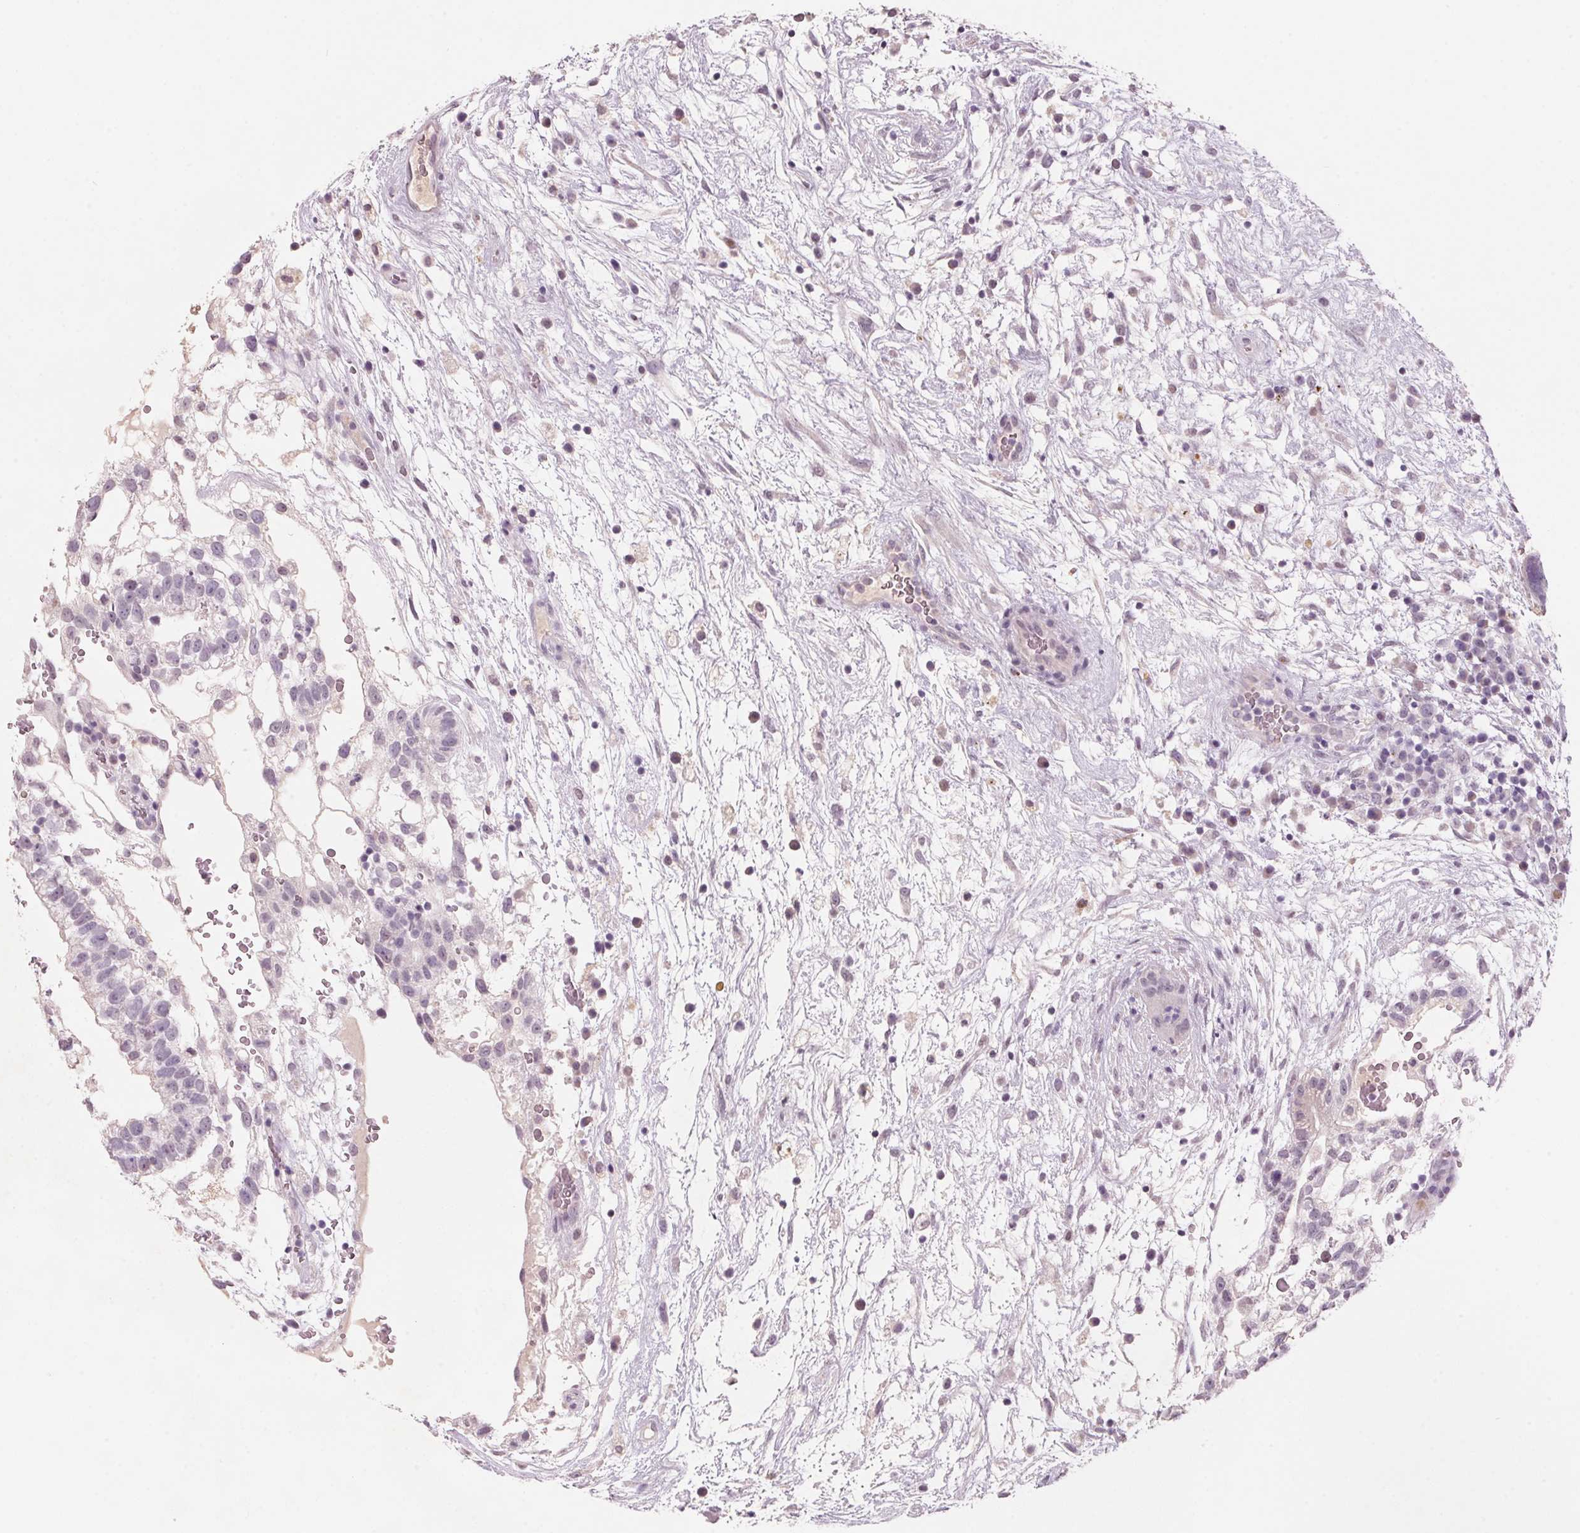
{"staining": {"intensity": "negative", "quantity": "none", "location": "none"}, "tissue": "testis cancer", "cell_type": "Tumor cells", "image_type": "cancer", "snomed": [{"axis": "morphology", "description": "Normal tissue, NOS"}, {"axis": "morphology", "description": "Carcinoma, Embryonal, NOS"}, {"axis": "topography", "description": "Testis"}], "caption": "Embryonal carcinoma (testis) was stained to show a protein in brown. There is no significant expression in tumor cells.", "gene": "ADAM20", "patient": {"sex": "male", "age": 32}}